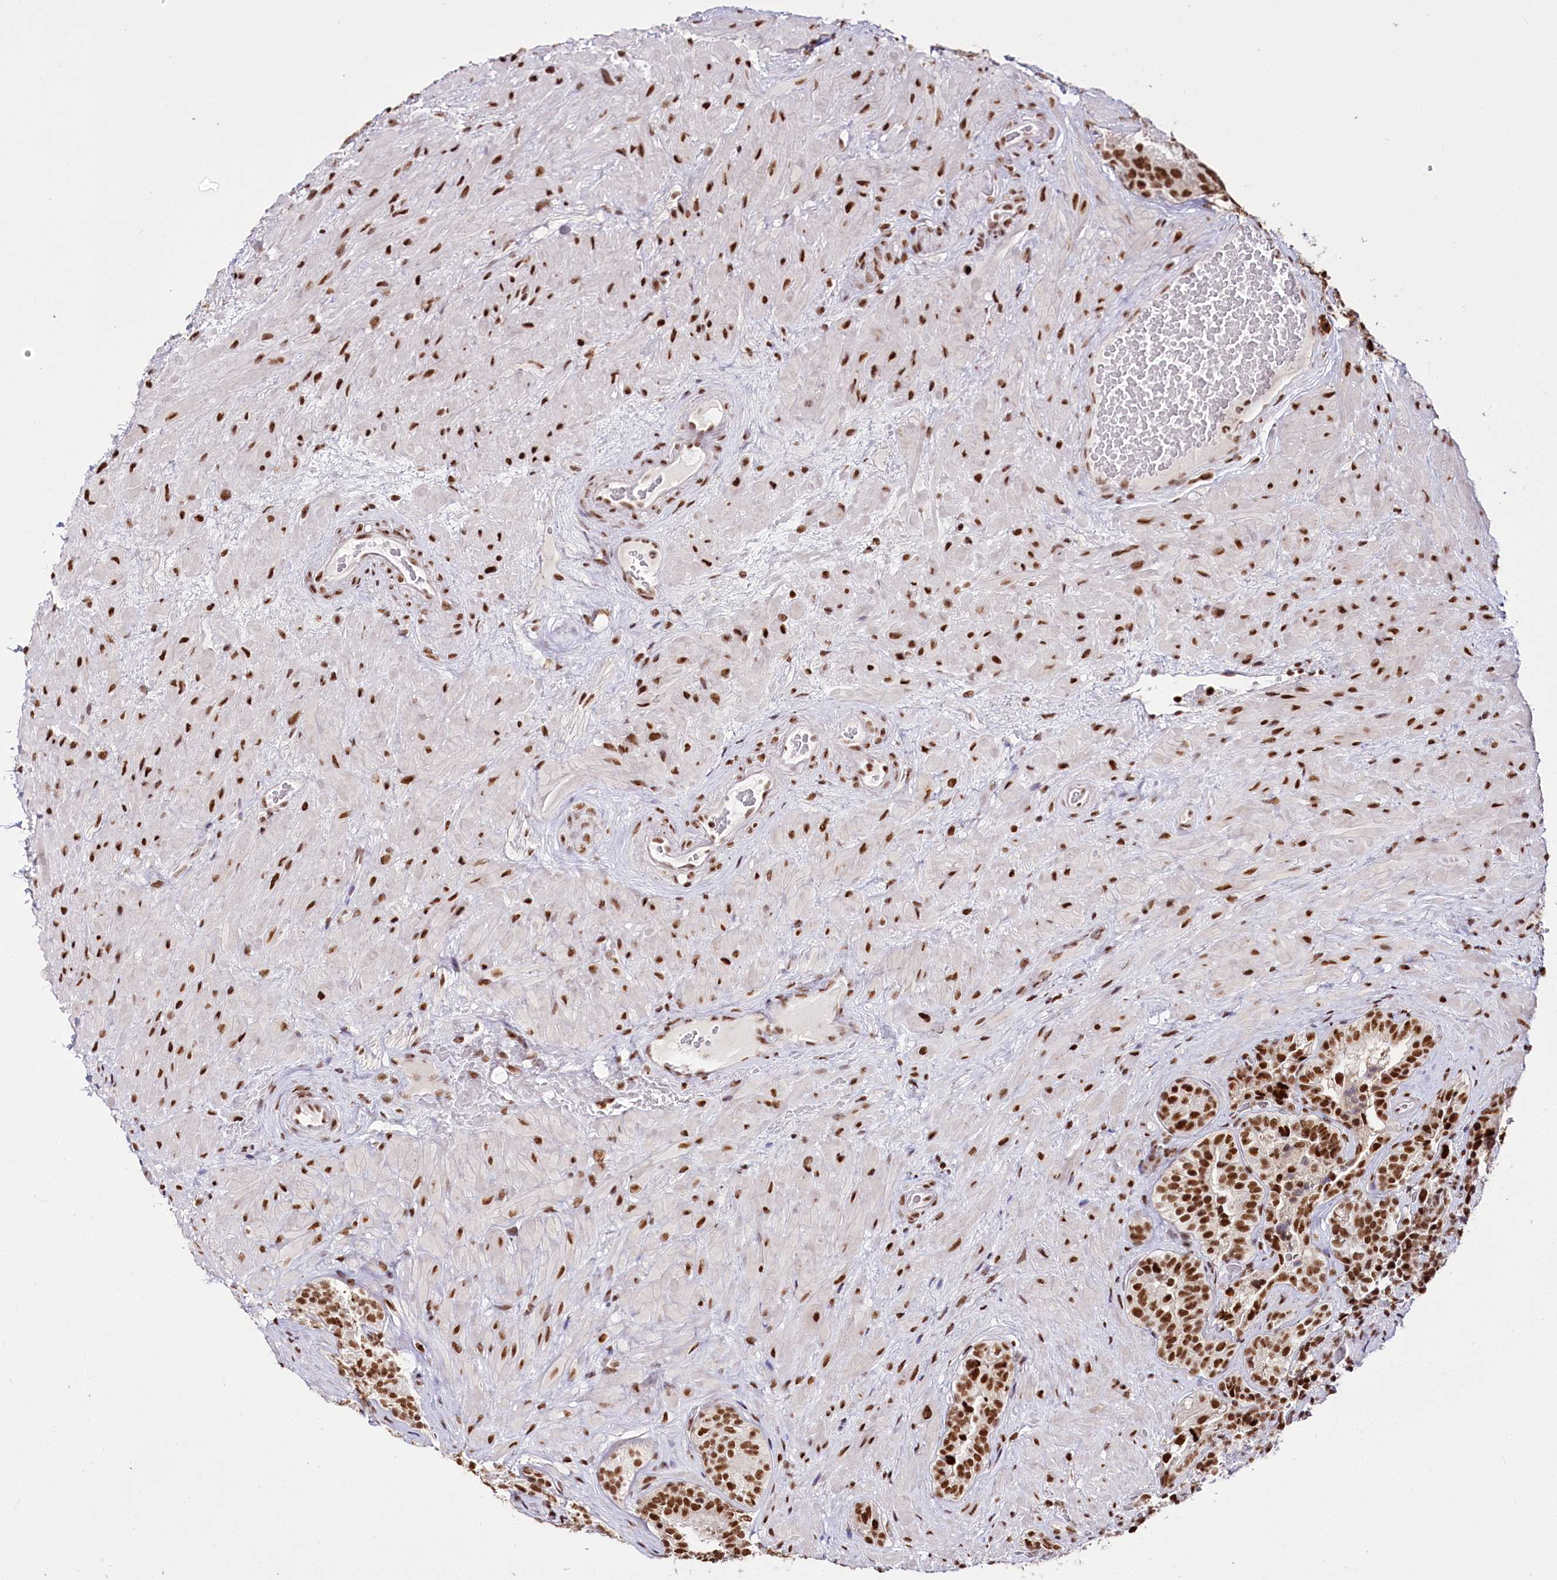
{"staining": {"intensity": "strong", "quantity": ">75%", "location": "nuclear"}, "tissue": "seminal vesicle", "cell_type": "Glandular cells", "image_type": "normal", "snomed": [{"axis": "morphology", "description": "Normal tissue, NOS"}, {"axis": "topography", "description": "Seminal veicle"}, {"axis": "topography", "description": "Peripheral nerve tissue"}], "caption": "Strong nuclear protein positivity is seen in approximately >75% of glandular cells in seminal vesicle. (DAB IHC with brightfield microscopy, high magnification).", "gene": "SMARCE1", "patient": {"sex": "male", "age": 67}}